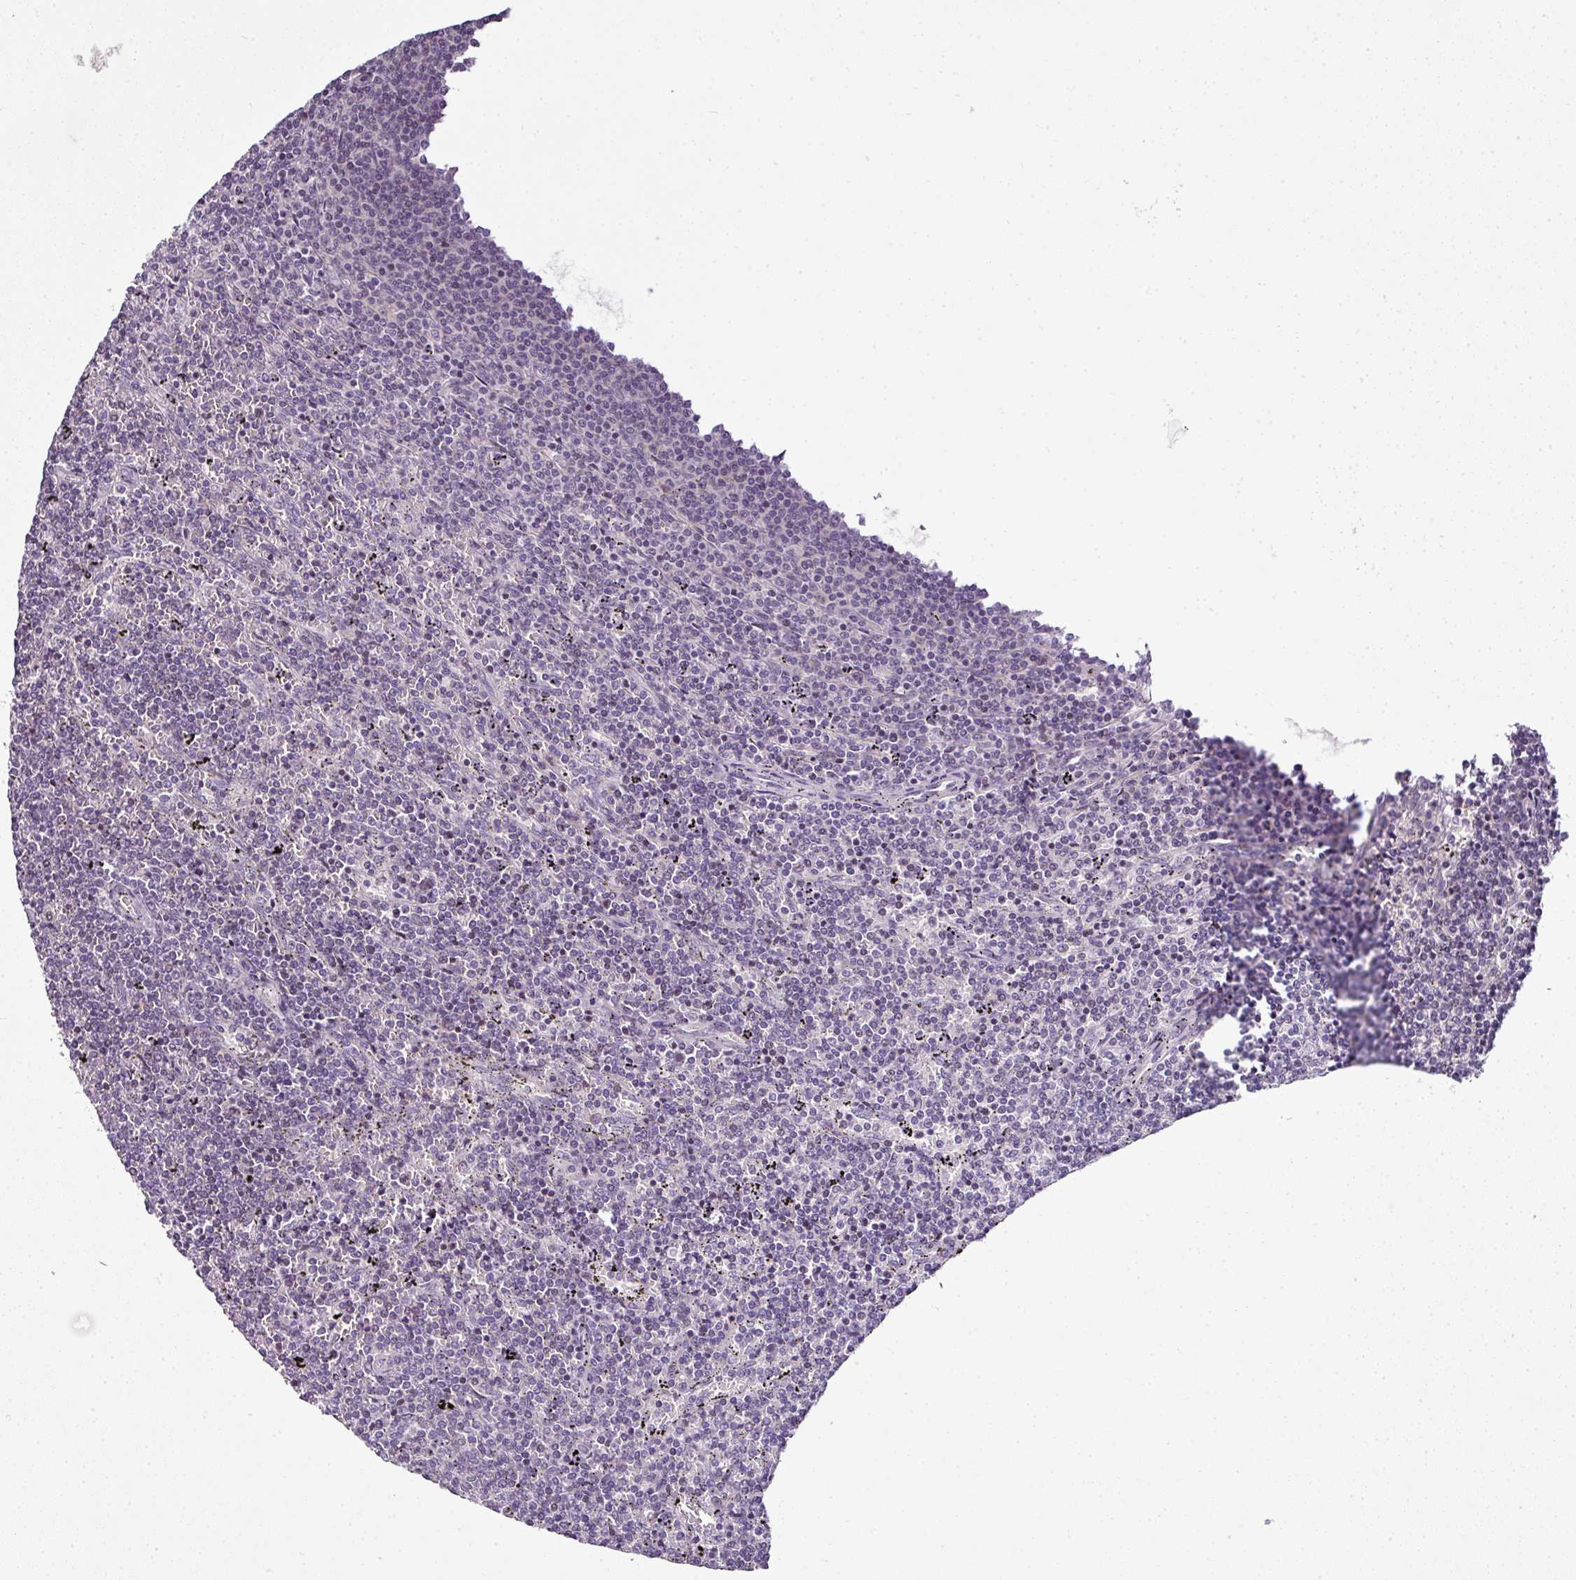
{"staining": {"intensity": "negative", "quantity": "none", "location": "none"}, "tissue": "lymphoma", "cell_type": "Tumor cells", "image_type": "cancer", "snomed": [{"axis": "morphology", "description": "Malignant lymphoma, non-Hodgkin's type, Low grade"}, {"axis": "topography", "description": "Spleen"}], "caption": "High power microscopy histopathology image of an immunohistochemistry photomicrograph of low-grade malignant lymphoma, non-Hodgkin's type, revealing no significant expression in tumor cells.", "gene": "TEX30", "patient": {"sex": "female", "age": 50}}